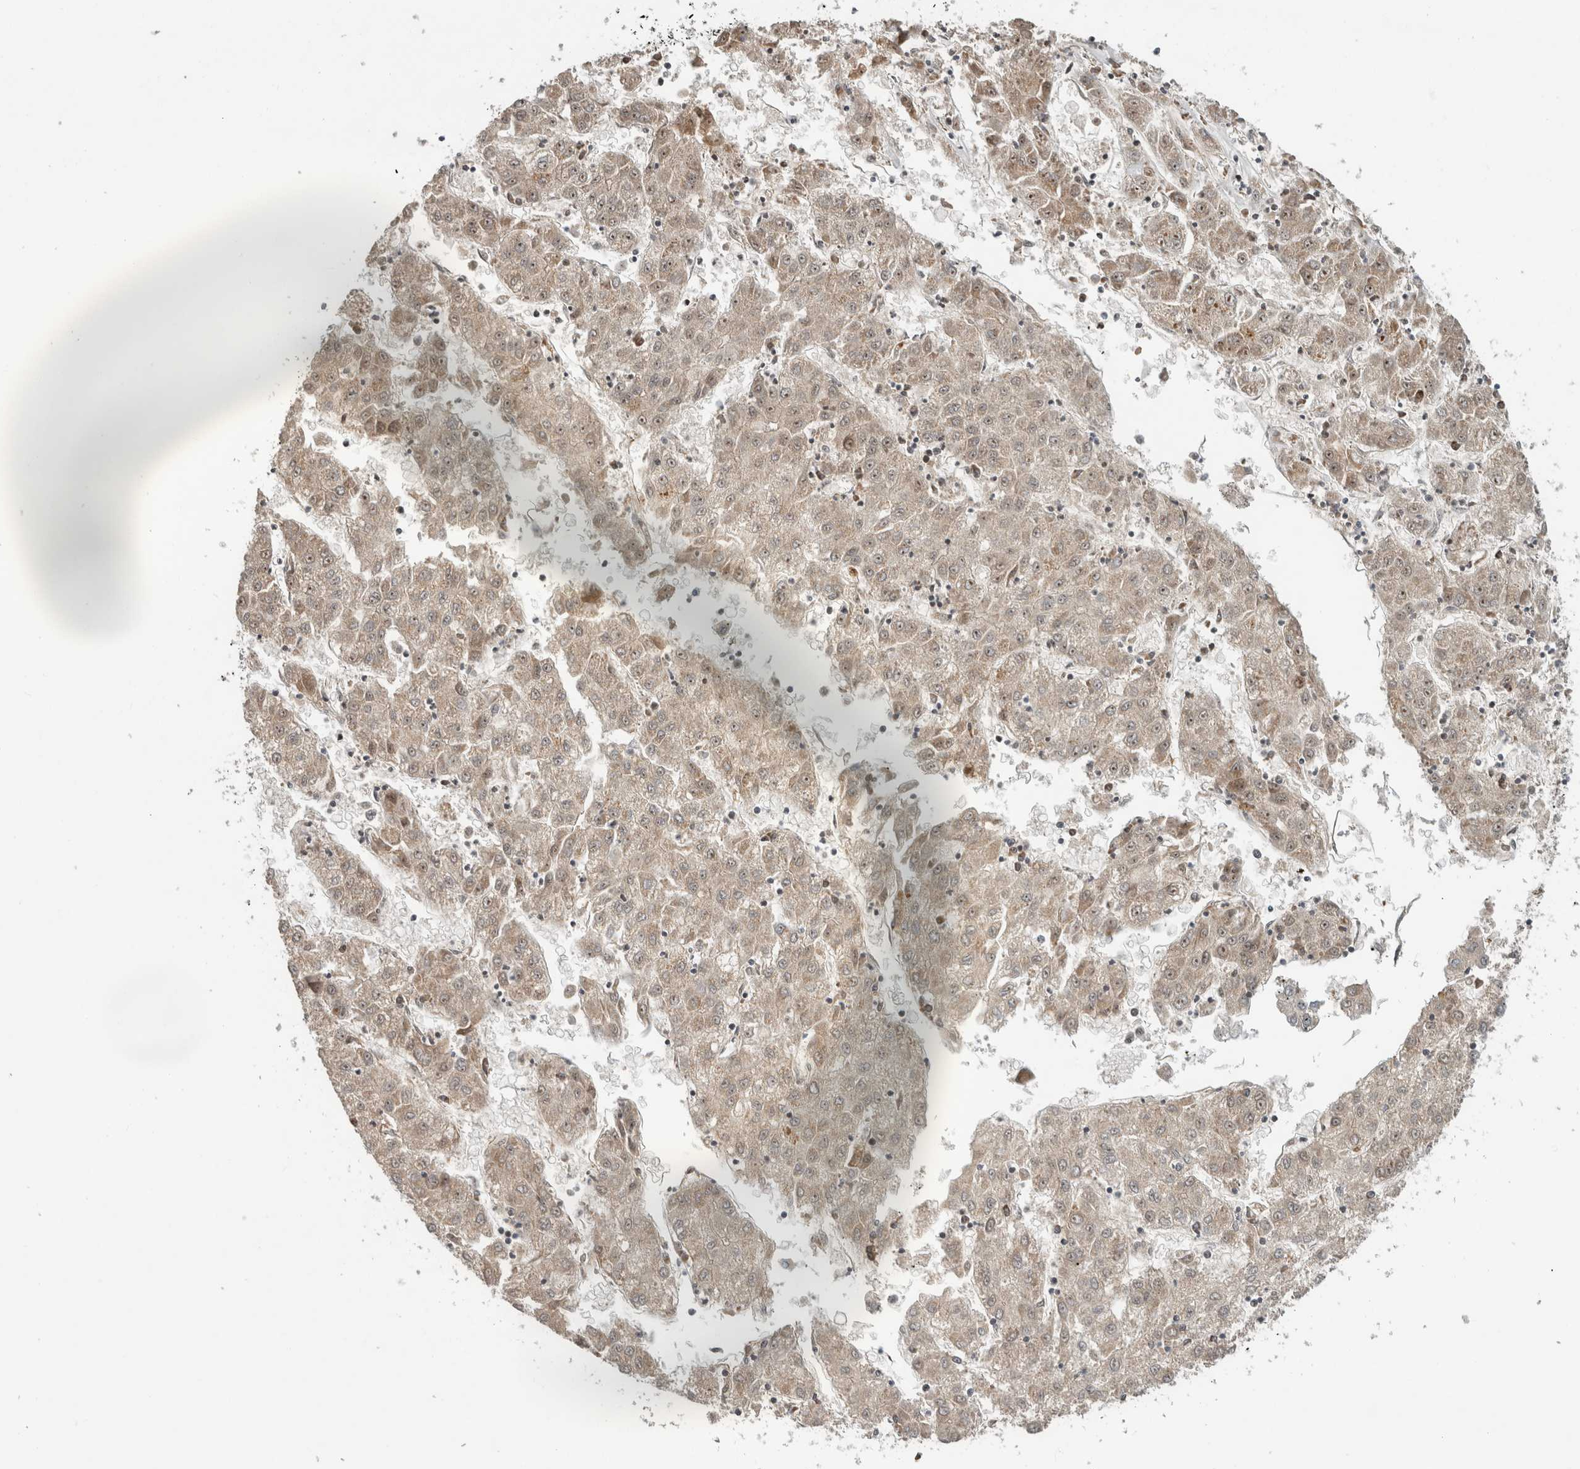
{"staining": {"intensity": "weak", "quantity": "25%-75%", "location": "cytoplasmic/membranous"}, "tissue": "liver cancer", "cell_type": "Tumor cells", "image_type": "cancer", "snomed": [{"axis": "morphology", "description": "Carcinoma, Hepatocellular, NOS"}, {"axis": "topography", "description": "Liver"}], "caption": "There is low levels of weak cytoplasmic/membranous expression in tumor cells of liver cancer (hepatocellular carcinoma), as demonstrated by immunohistochemical staining (brown color).", "gene": "INSRR", "patient": {"sex": "male", "age": 72}}